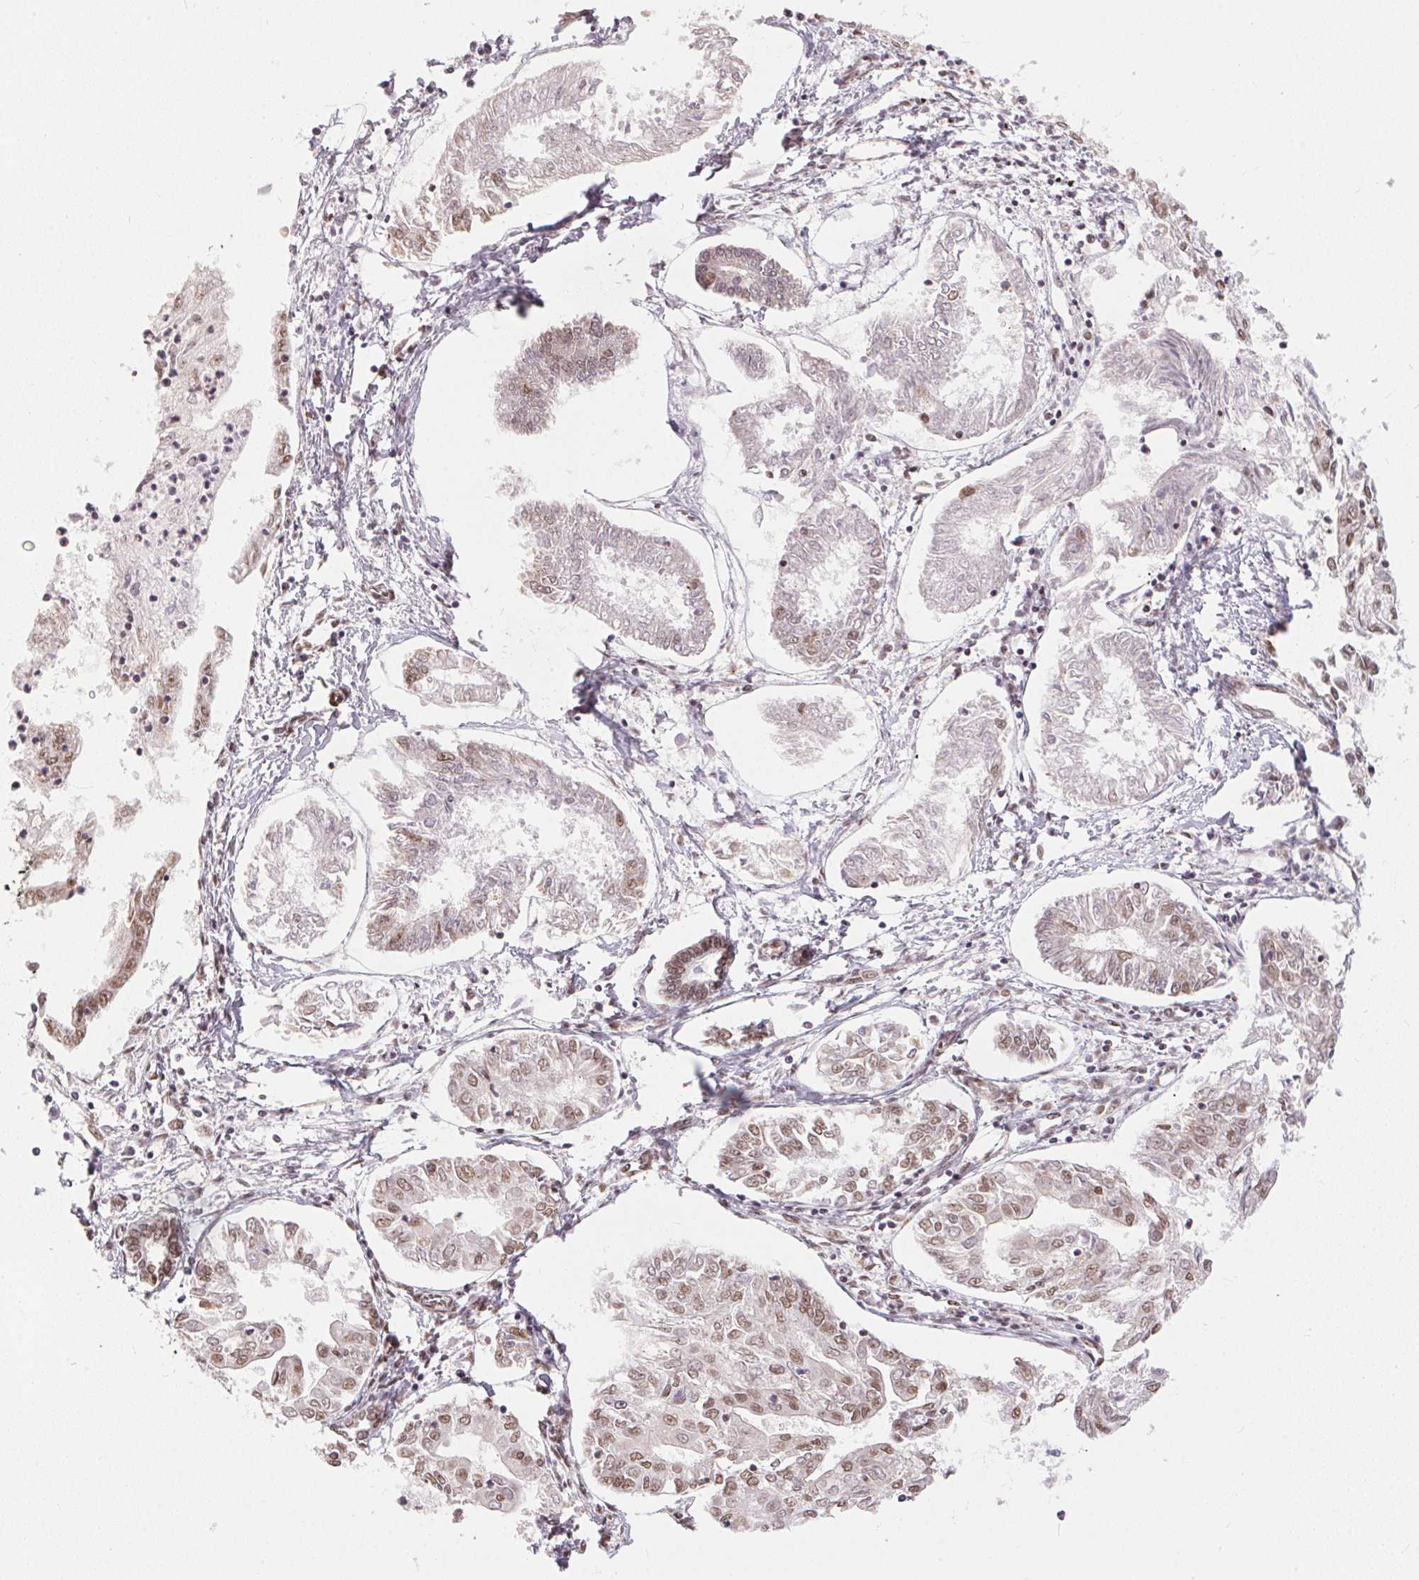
{"staining": {"intensity": "moderate", "quantity": "25%-75%", "location": "nuclear"}, "tissue": "endometrial cancer", "cell_type": "Tumor cells", "image_type": "cancer", "snomed": [{"axis": "morphology", "description": "Adenocarcinoma, NOS"}, {"axis": "topography", "description": "Endometrium"}], "caption": "A micrograph of human endometrial cancer (adenocarcinoma) stained for a protein displays moderate nuclear brown staining in tumor cells.", "gene": "NFE2L1", "patient": {"sex": "female", "age": 68}}